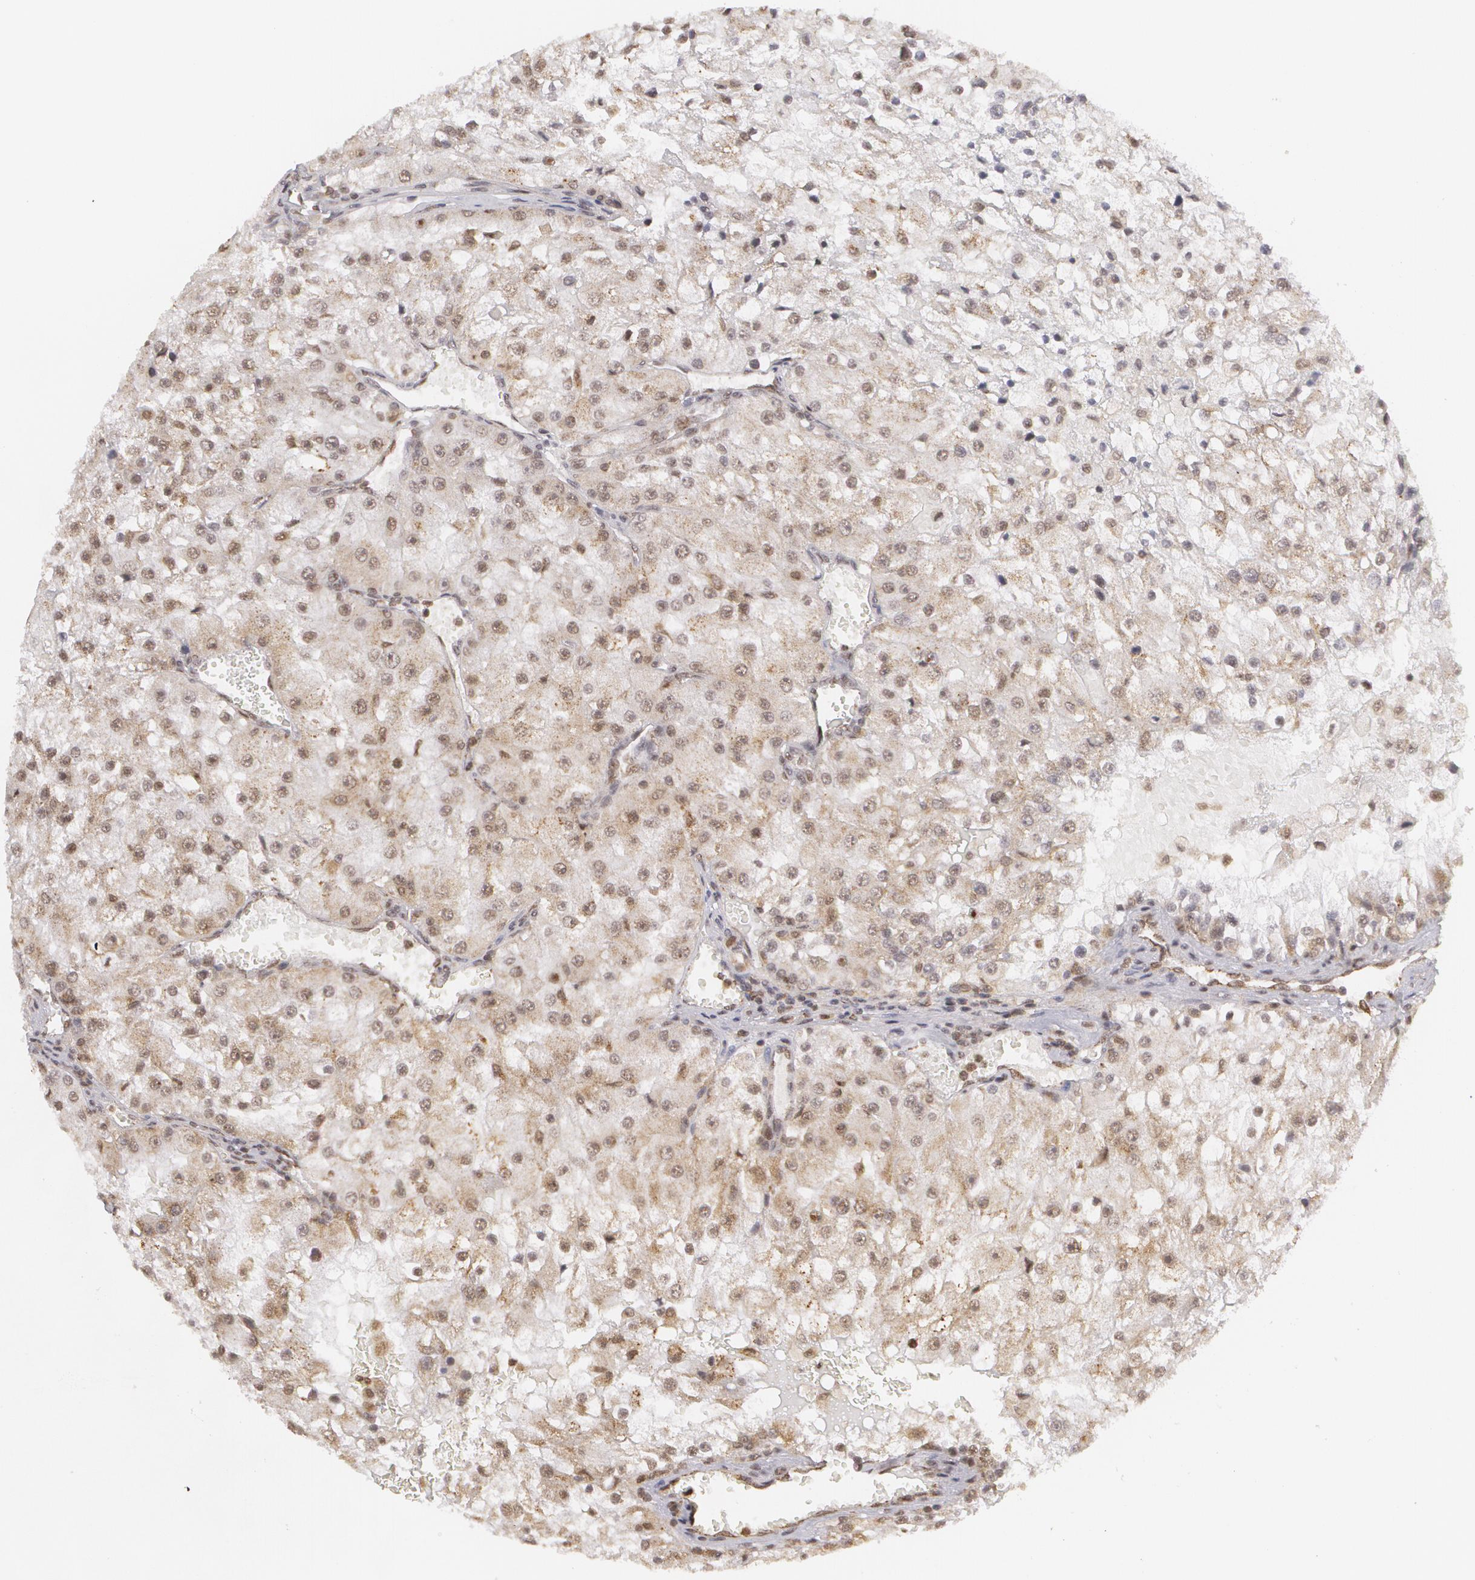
{"staining": {"intensity": "weak", "quantity": "25%-75%", "location": "nuclear"}, "tissue": "renal cancer", "cell_type": "Tumor cells", "image_type": "cancer", "snomed": [{"axis": "morphology", "description": "Adenocarcinoma, NOS"}, {"axis": "topography", "description": "Kidney"}], "caption": "Renal adenocarcinoma tissue shows weak nuclear expression in approximately 25%-75% of tumor cells, visualized by immunohistochemistry.", "gene": "MXD1", "patient": {"sex": "female", "age": 74}}